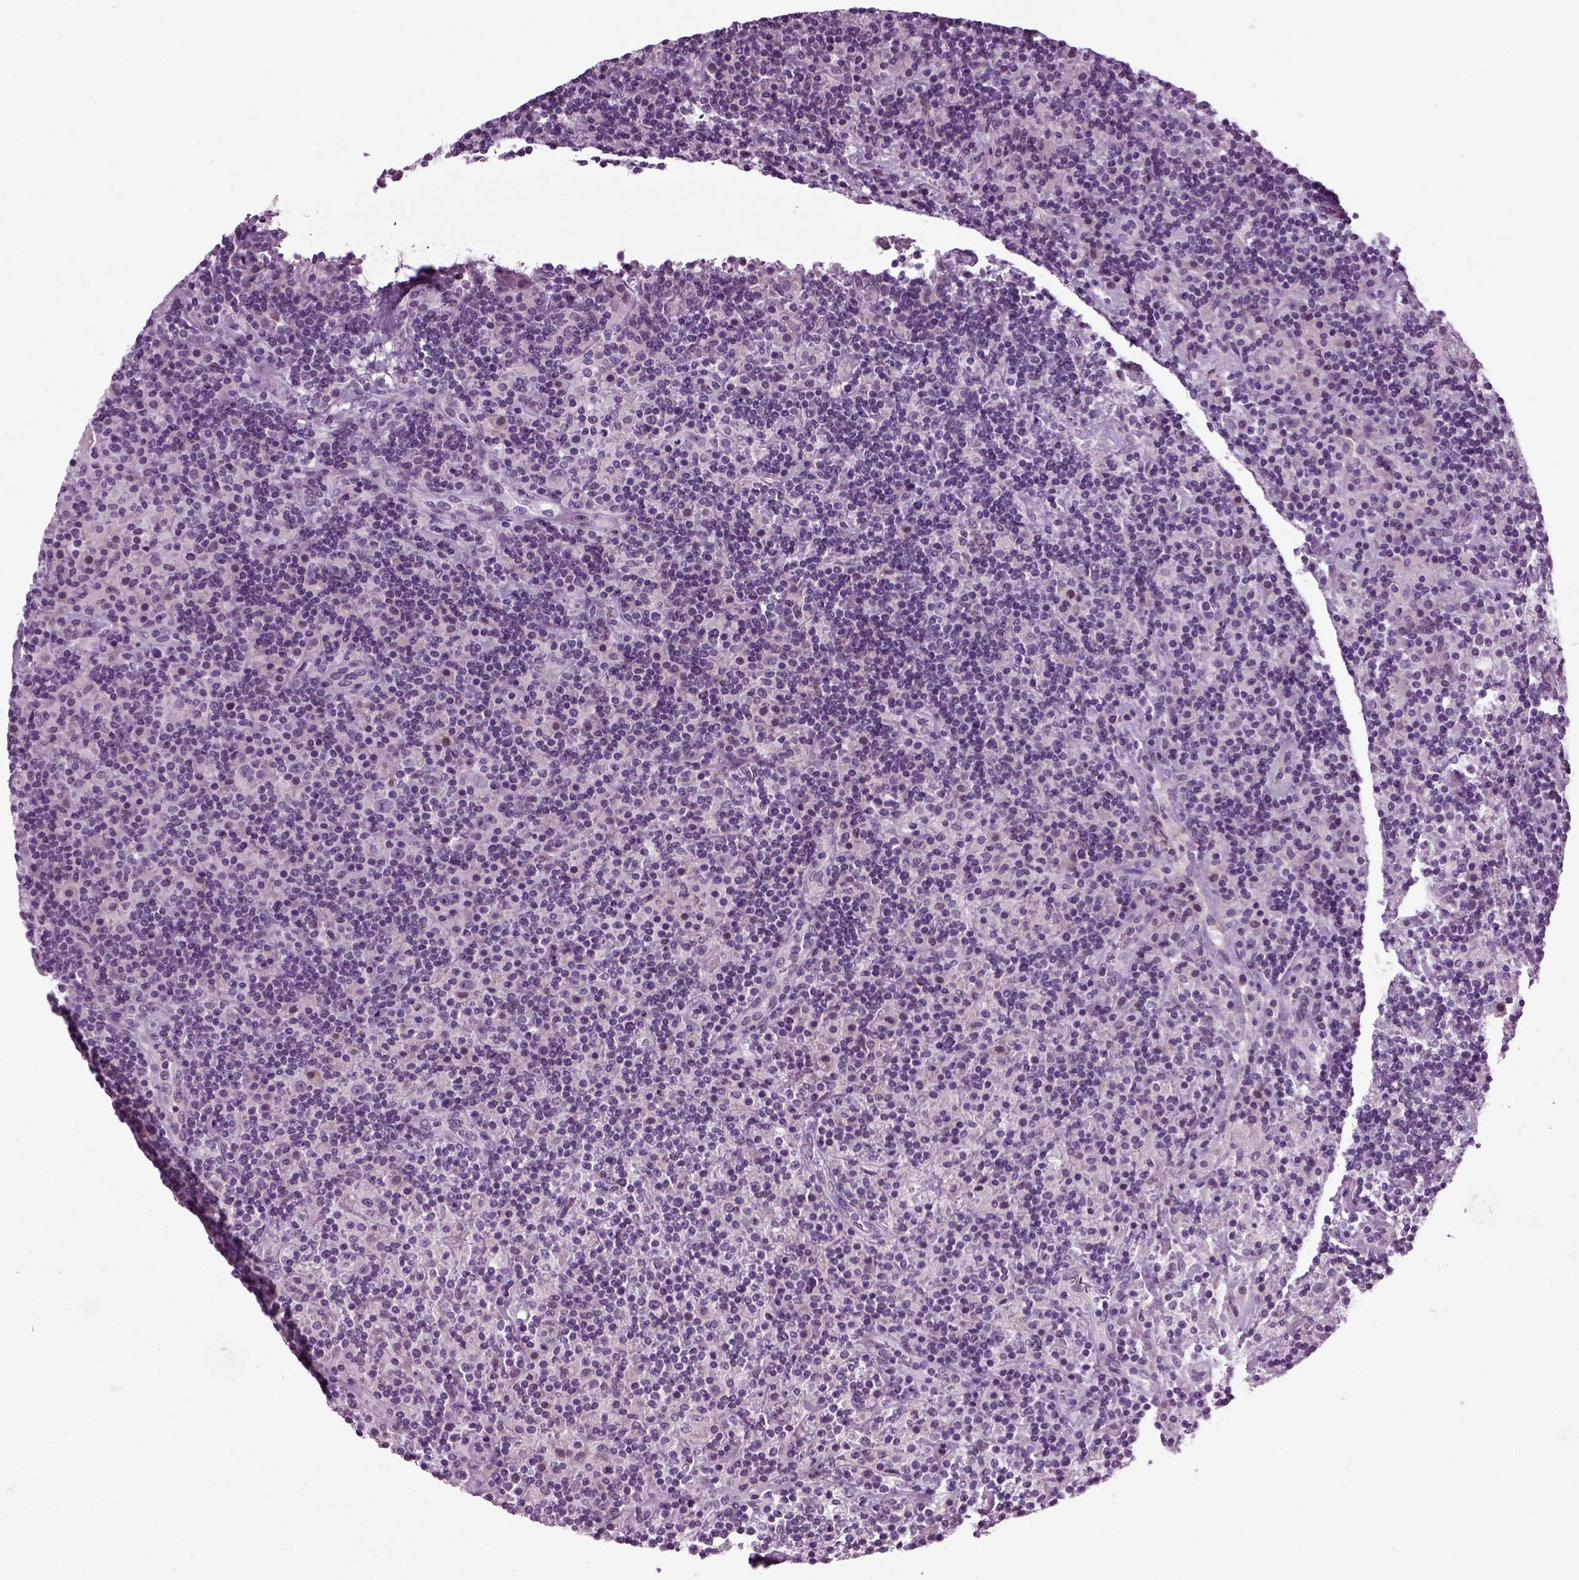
{"staining": {"intensity": "negative", "quantity": "none", "location": "none"}, "tissue": "lymphoma", "cell_type": "Tumor cells", "image_type": "cancer", "snomed": [{"axis": "morphology", "description": "Hodgkin's disease, NOS"}, {"axis": "topography", "description": "Lymph node"}], "caption": "This is a photomicrograph of immunohistochemistry staining of lymphoma, which shows no expression in tumor cells.", "gene": "SCG5", "patient": {"sex": "male", "age": 70}}